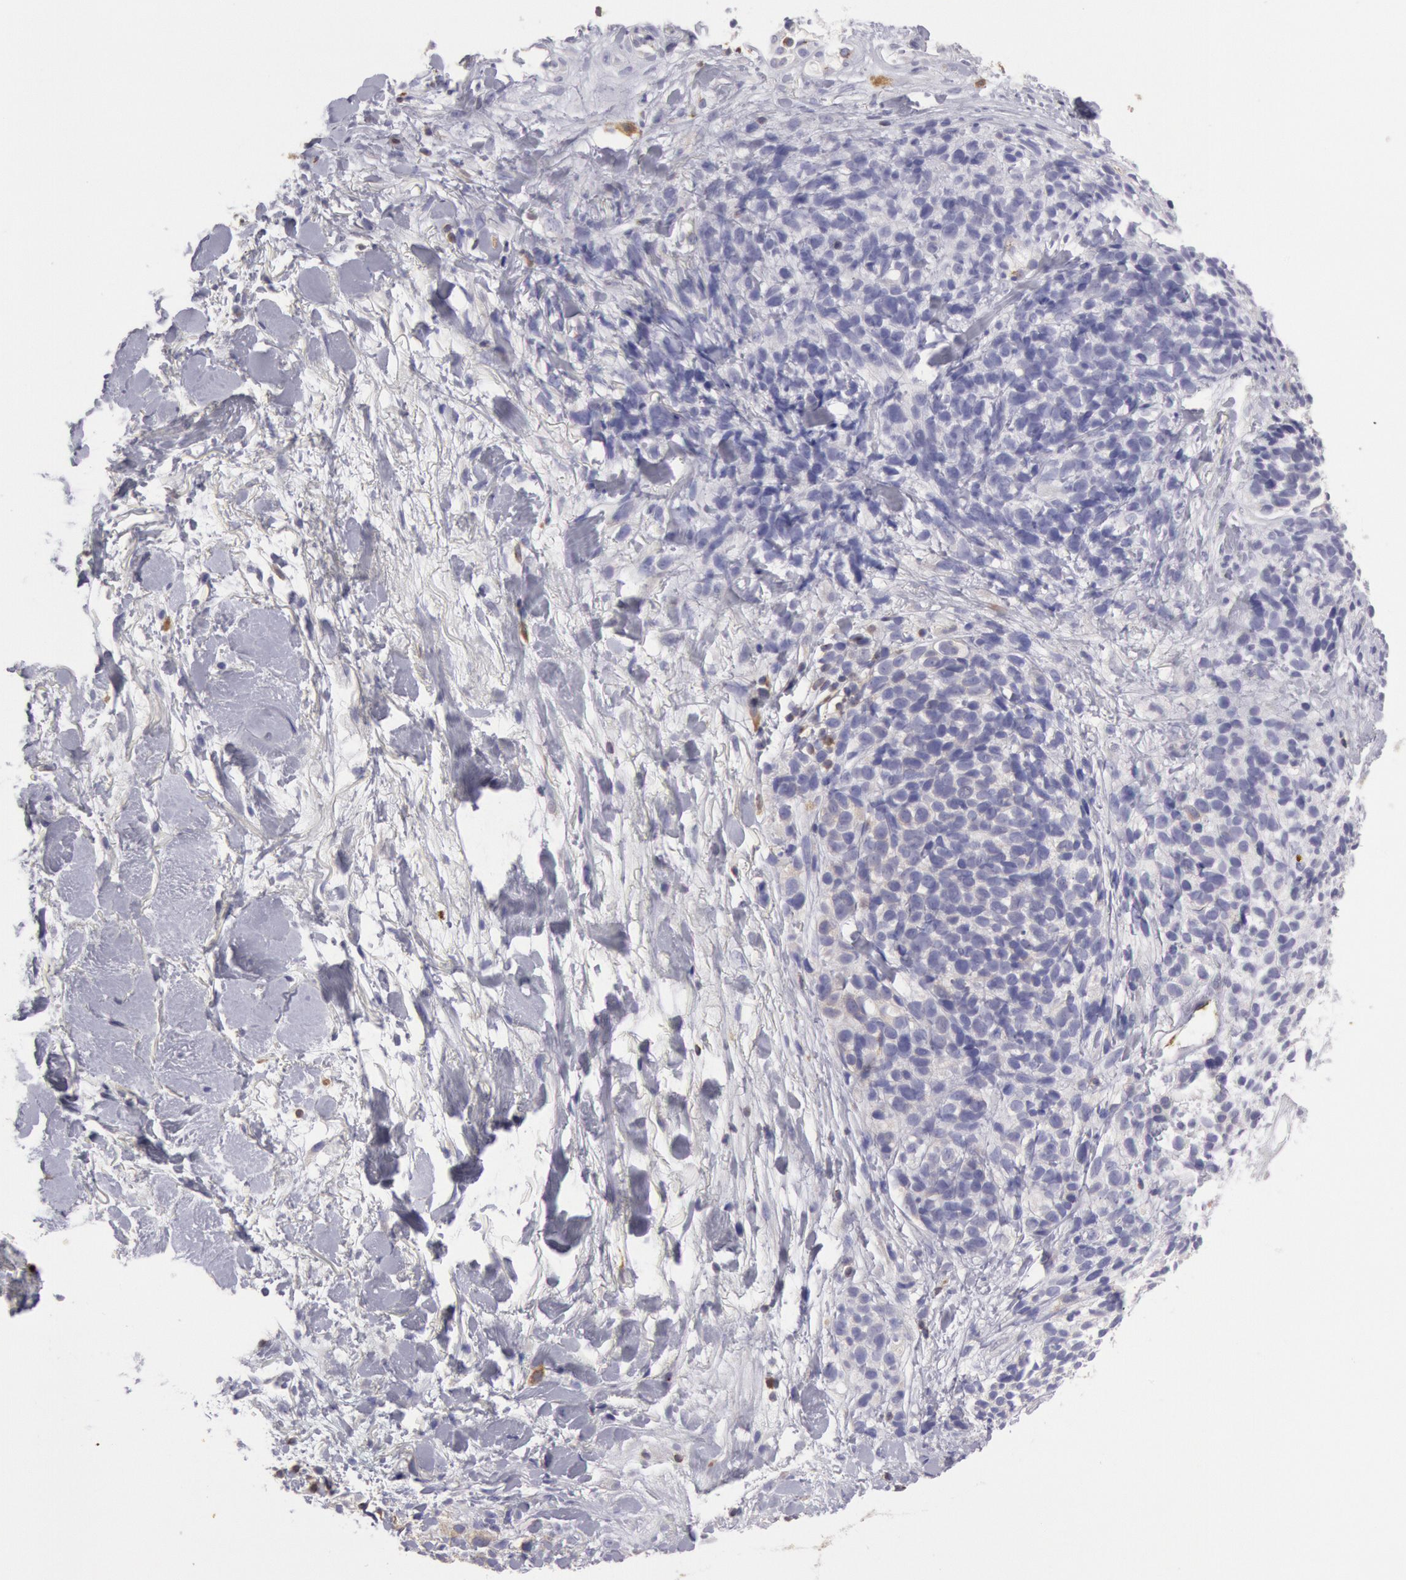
{"staining": {"intensity": "negative", "quantity": "none", "location": "none"}, "tissue": "melanoma", "cell_type": "Tumor cells", "image_type": "cancer", "snomed": [{"axis": "morphology", "description": "Malignant melanoma, NOS"}, {"axis": "topography", "description": "Skin"}], "caption": "Immunohistochemistry of human melanoma shows no expression in tumor cells. (DAB immunohistochemistry (IHC) with hematoxylin counter stain).", "gene": "RAB27A", "patient": {"sex": "female", "age": 85}}